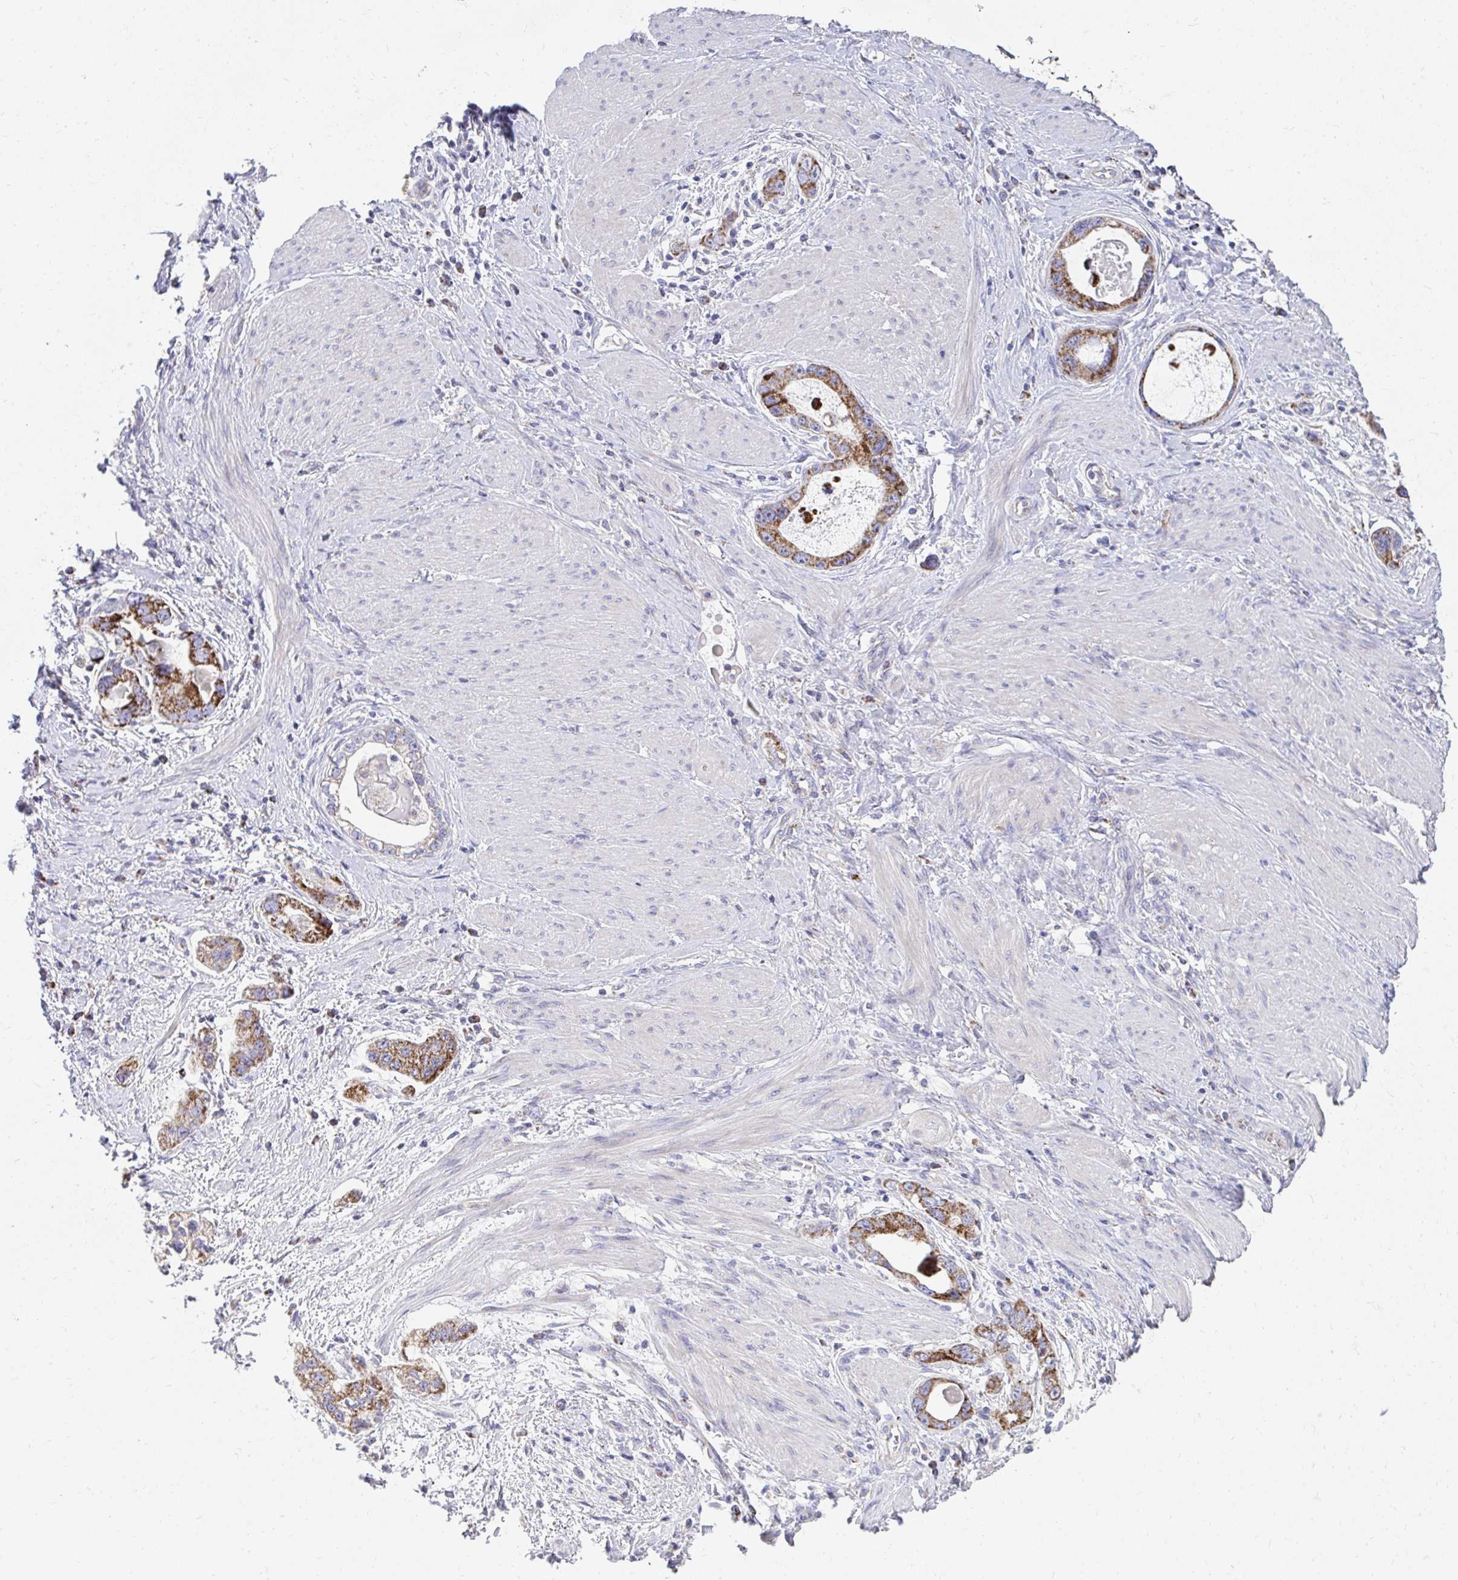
{"staining": {"intensity": "strong", "quantity": ">75%", "location": "cytoplasmic/membranous"}, "tissue": "stomach cancer", "cell_type": "Tumor cells", "image_type": "cancer", "snomed": [{"axis": "morphology", "description": "Adenocarcinoma, NOS"}, {"axis": "topography", "description": "Stomach, lower"}], "caption": "There is high levels of strong cytoplasmic/membranous positivity in tumor cells of stomach adenocarcinoma, as demonstrated by immunohistochemical staining (brown color).", "gene": "PRRG3", "patient": {"sex": "female", "age": 93}}